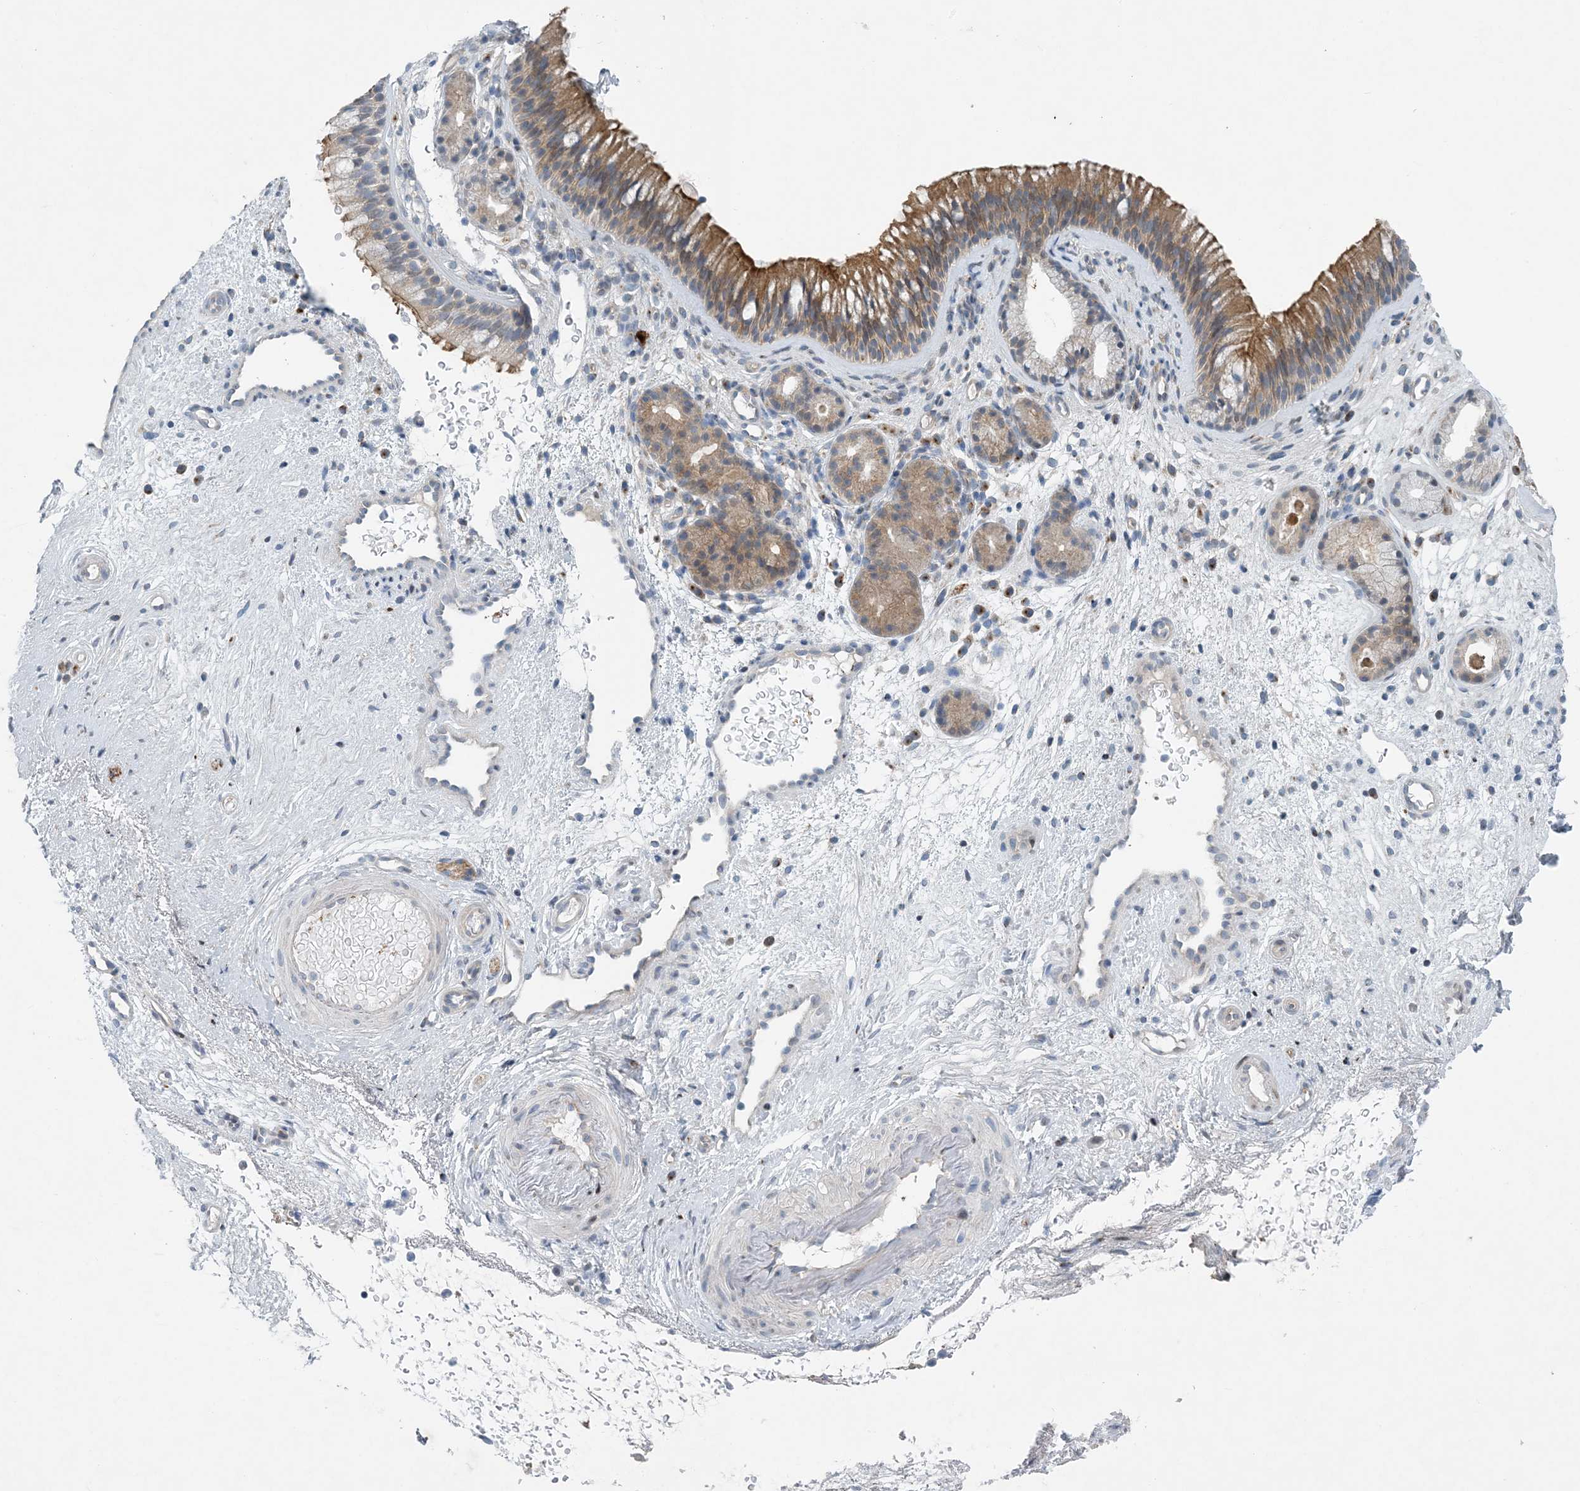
{"staining": {"intensity": "moderate", "quantity": ">75%", "location": "cytoplasmic/membranous"}, "tissue": "nasopharynx", "cell_type": "Respiratory epithelial cells", "image_type": "normal", "snomed": [{"axis": "morphology", "description": "Normal tissue, NOS"}, {"axis": "morphology", "description": "Inflammation, NOS"}, {"axis": "morphology", "description": "Malignant melanoma, Metastatic site"}, {"axis": "topography", "description": "Nasopharynx"}], "caption": "Benign nasopharynx was stained to show a protein in brown. There is medium levels of moderate cytoplasmic/membranous positivity in about >75% of respiratory epithelial cells. (DAB (3,3'-diaminobenzidine) IHC, brown staining for protein, blue staining for nuclei).", "gene": "HIKESHI", "patient": {"sex": "male", "age": 70}}